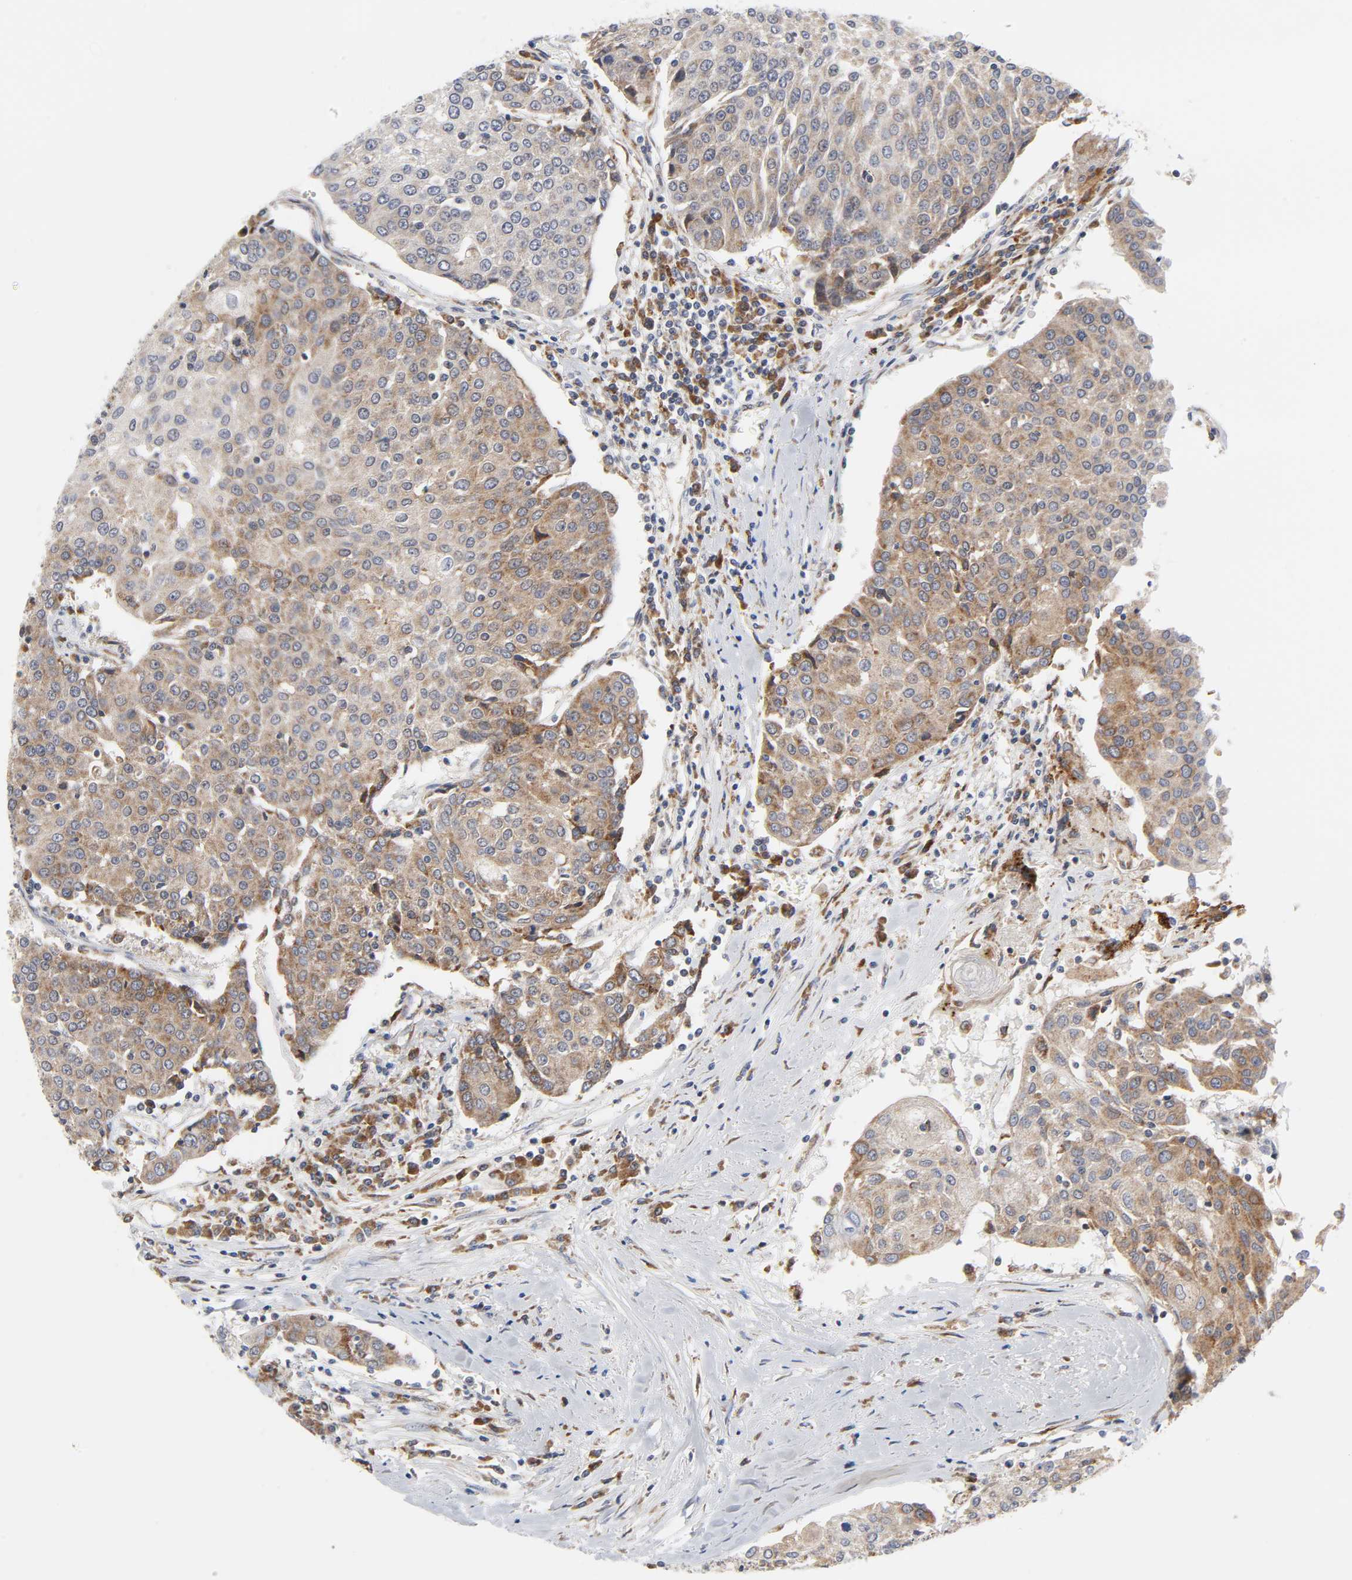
{"staining": {"intensity": "moderate", "quantity": ">75%", "location": "cytoplasmic/membranous"}, "tissue": "urothelial cancer", "cell_type": "Tumor cells", "image_type": "cancer", "snomed": [{"axis": "morphology", "description": "Urothelial carcinoma, High grade"}, {"axis": "topography", "description": "Urinary bladder"}], "caption": "High-grade urothelial carcinoma stained with DAB (3,3'-diaminobenzidine) immunohistochemistry demonstrates medium levels of moderate cytoplasmic/membranous staining in approximately >75% of tumor cells.", "gene": "BAX", "patient": {"sex": "female", "age": 85}}